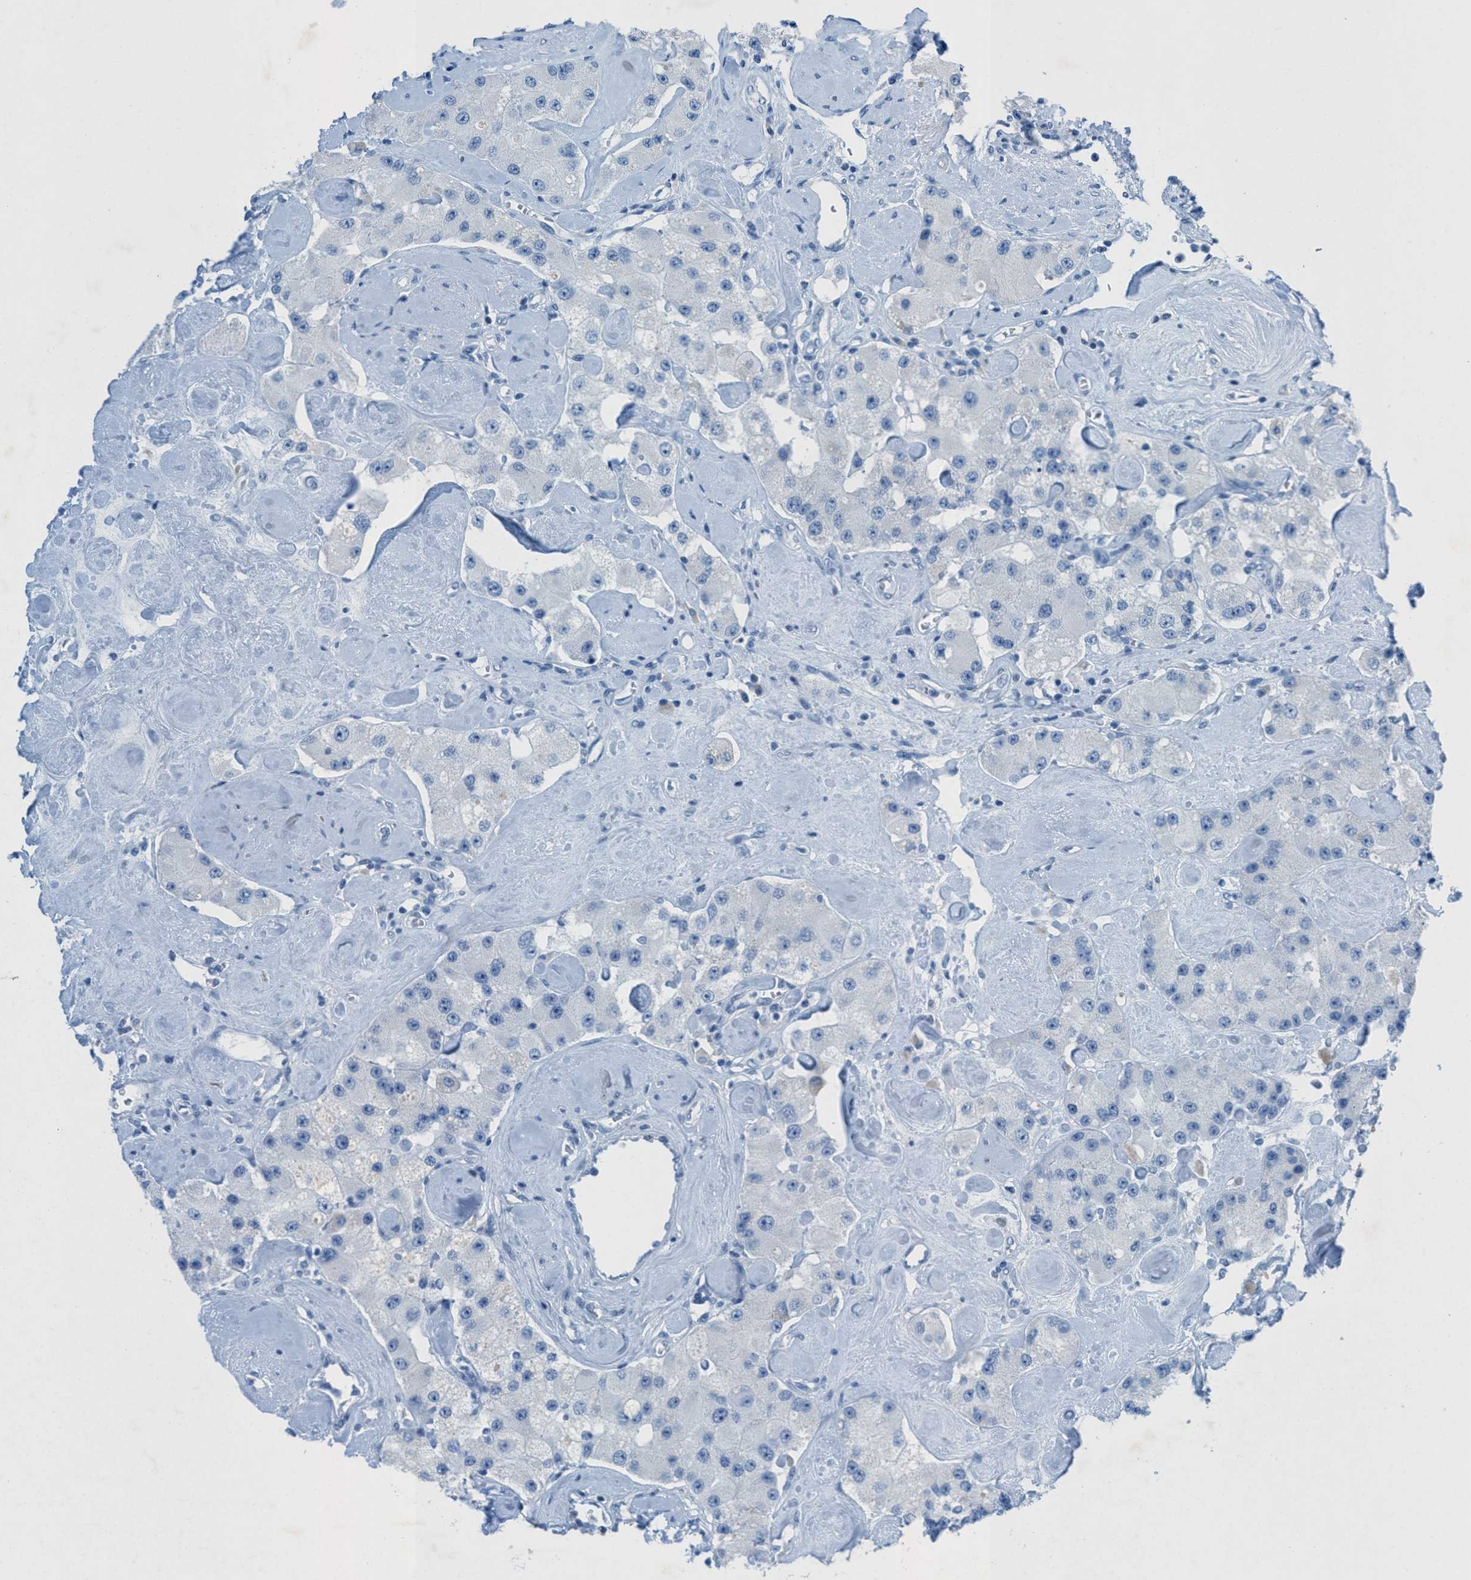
{"staining": {"intensity": "negative", "quantity": "none", "location": "none"}, "tissue": "carcinoid", "cell_type": "Tumor cells", "image_type": "cancer", "snomed": [{"axis": "morphology", "description": "Carcinoid, malignant, NOS"}, {"axis": "topography", "description": "Pancreas"}], "caption": "DAB (3,3'-diaminobenzidine) immunohistochemical staining of carcinoid (malignant) demonstrates no significant expression in tumor cells.", "gene": "GALNT17", "patient": {"sex": "male", "age": 41}}